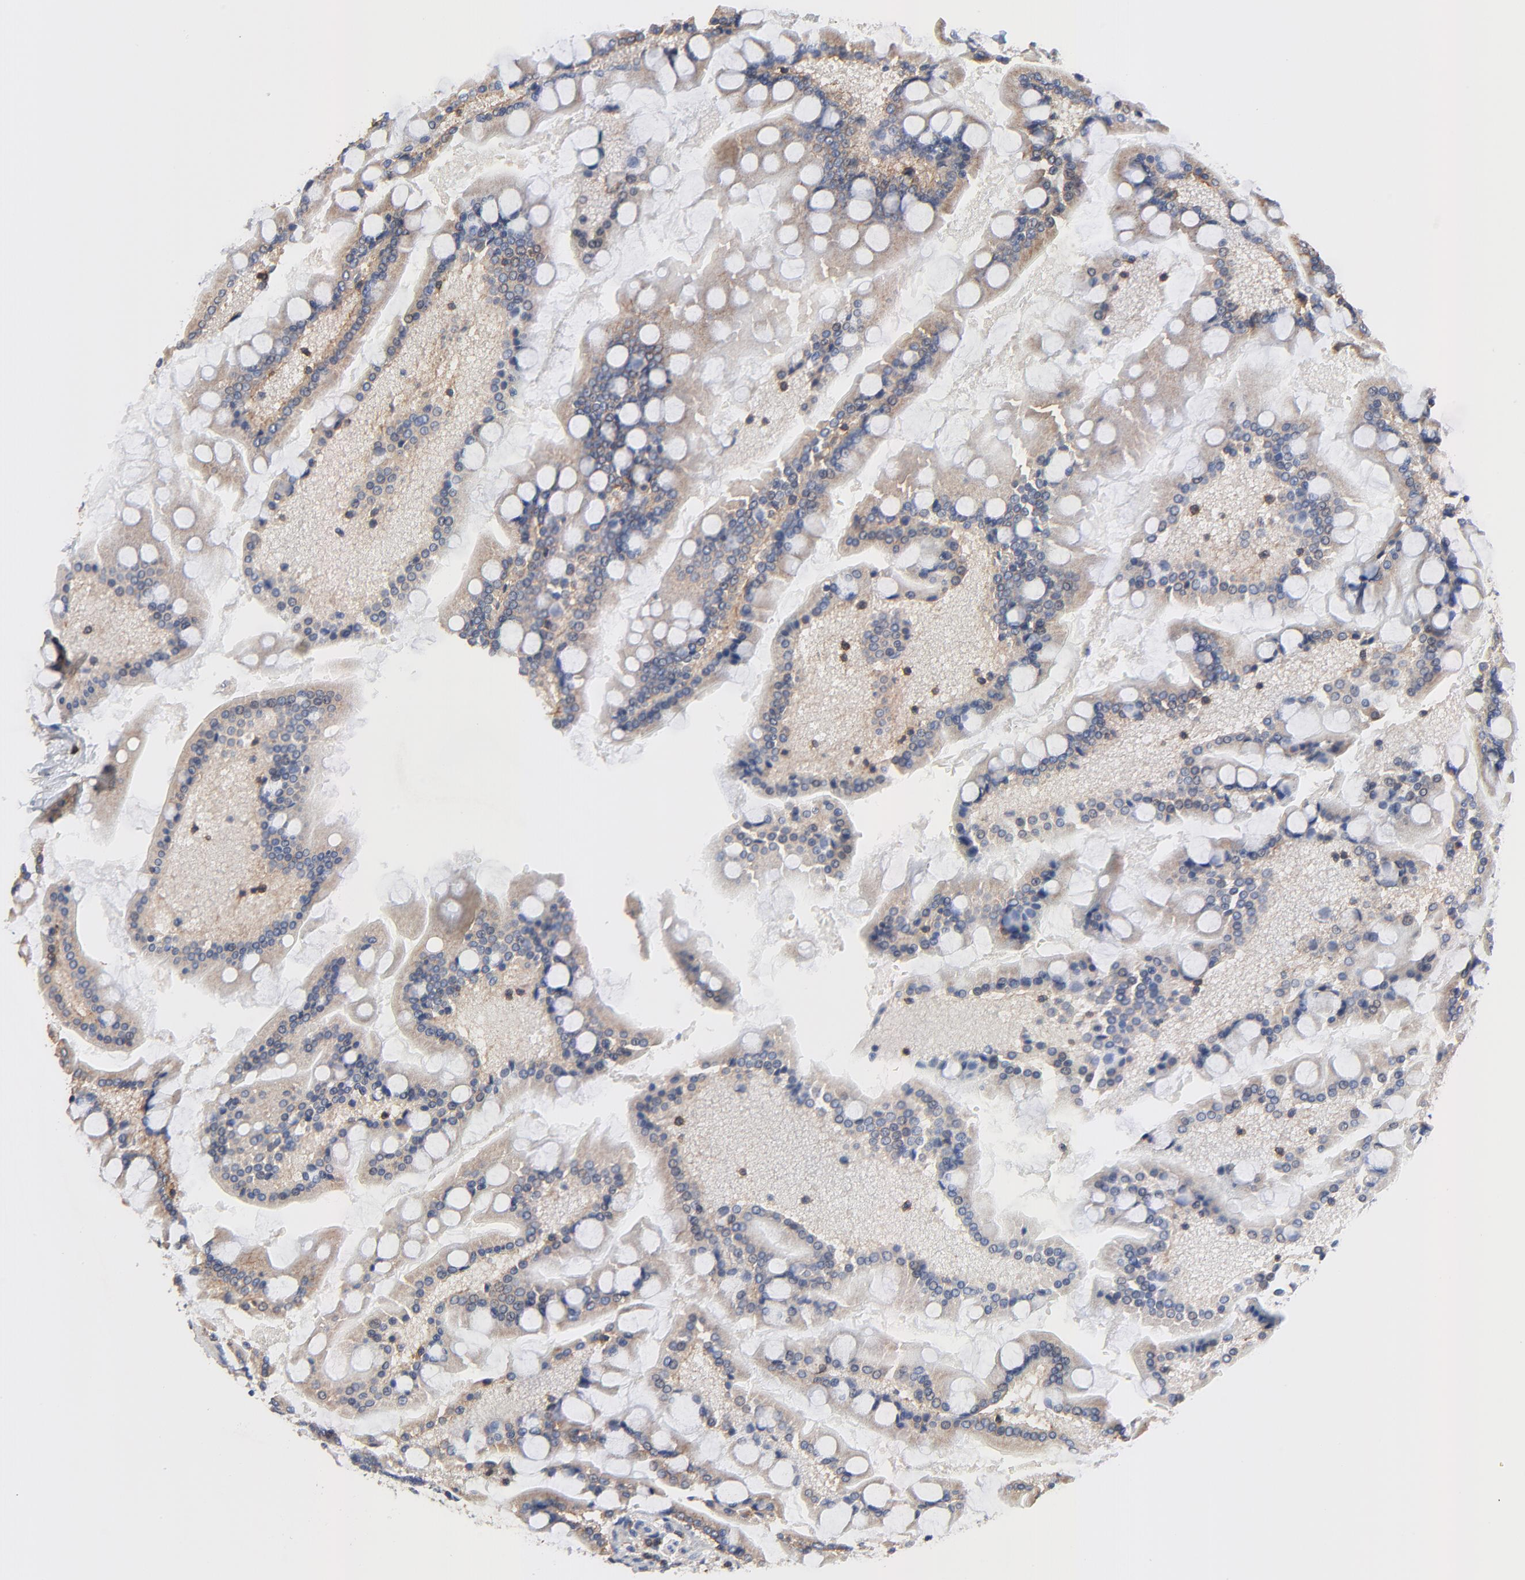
{"staining": {"intensity": "weak", "quantity": "25%-75%", "location": "cytoplasmic/membranous"}, "tissue": "small intestine", "cell_type": "Glandular cells", "image_type": "normal", "snomed": [{"axis": "morphology", "description": "Normal tissue, NOS"}, {"axis": "topography", "description": "Small intestine"}], "caption": "Brown immunohistochemical staining in normal small intestine exhibits weak cytoplasmic/membranous expression in about 25%-75% of glandular cells. Immunohistochemistry stains the protein in brown and the nuclei are stained blue.", "gene": "SKAP1", "patient": {"sex": "male", "age": 41}}